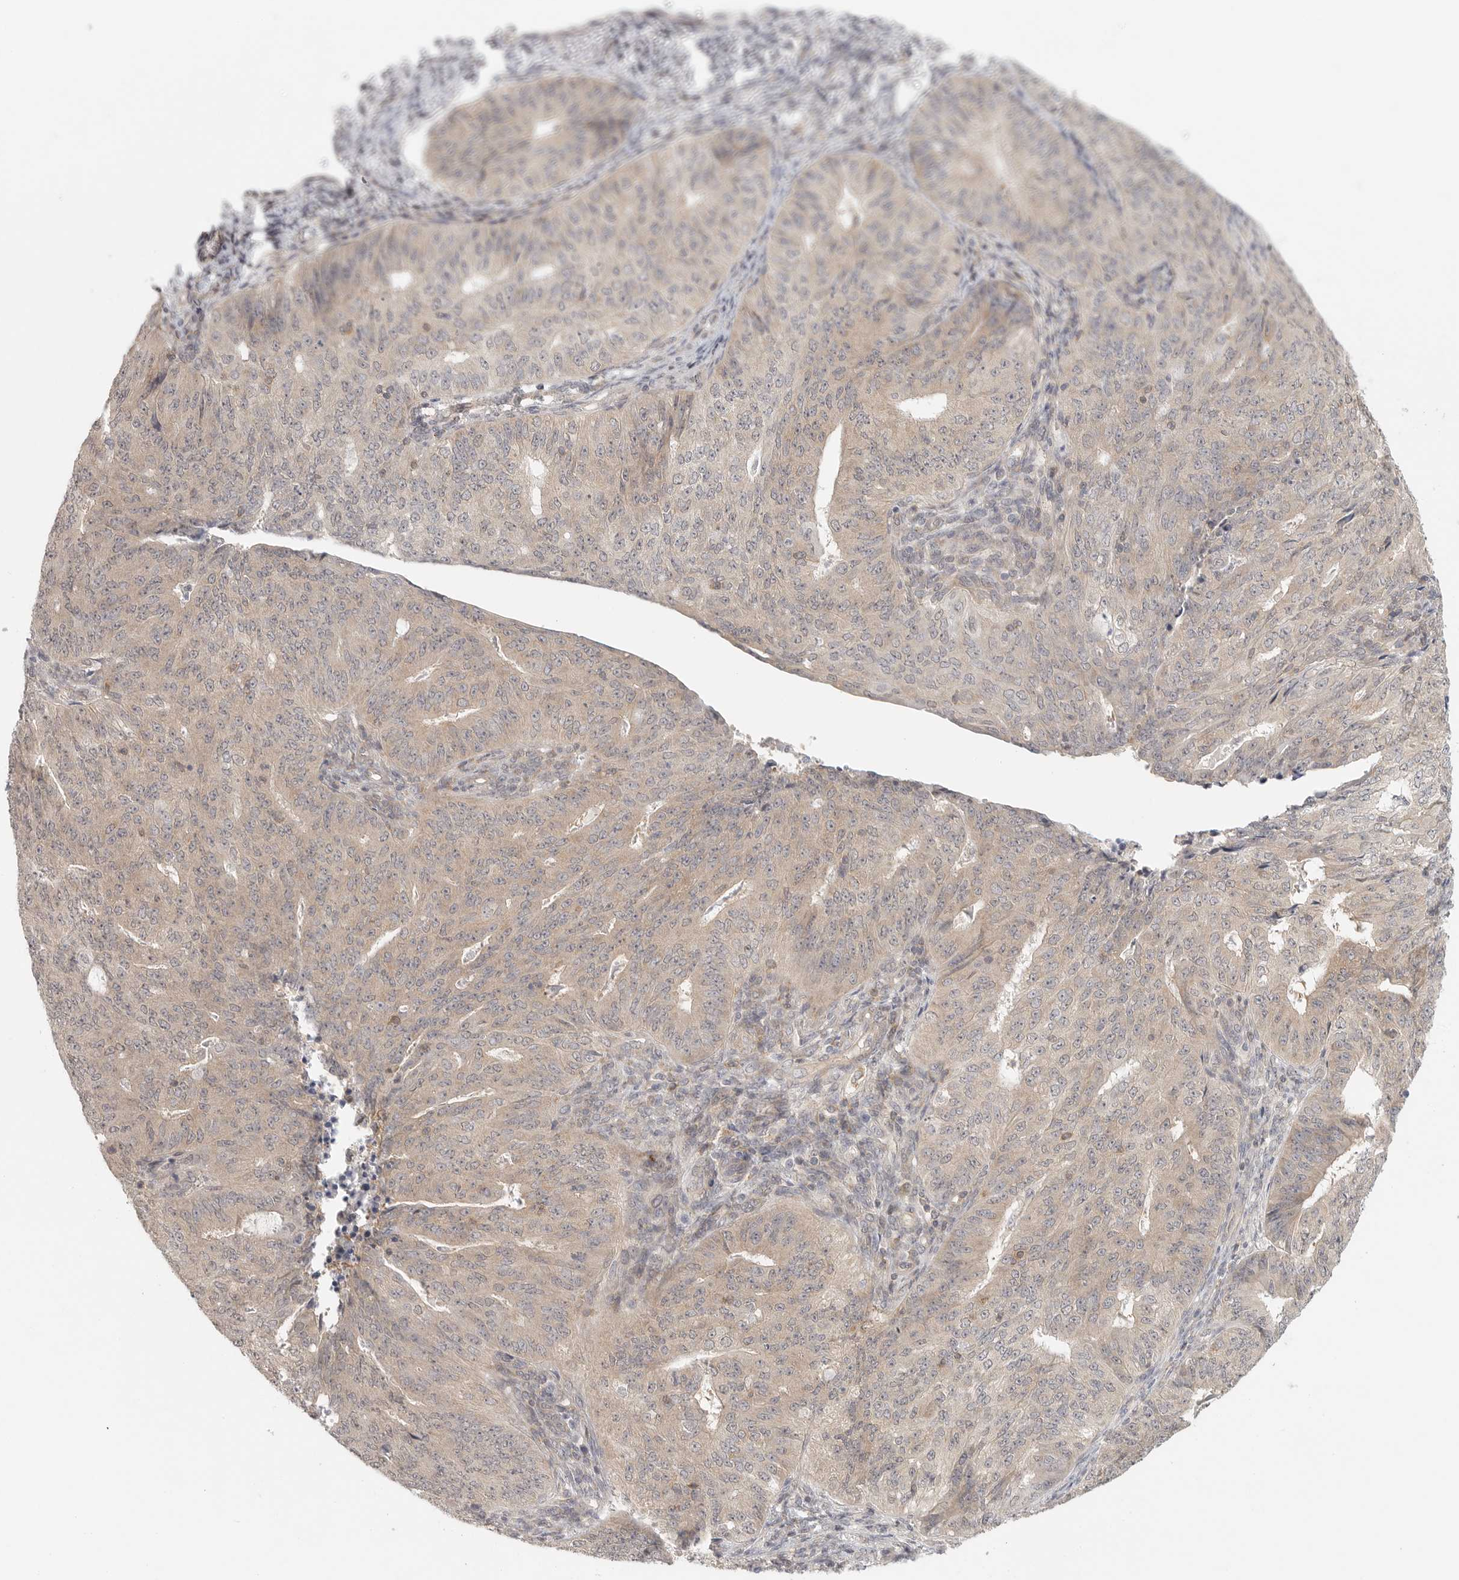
{"staining": {"intensity": "weak", "quantity": ">75%", "location": "cytoplasmic/membranous"}, "tissue": "endometrial cancer", "cell_type": "Tumor cells", "image_type": "cancer", "snomed": [{"axis": "morphology", "description": "Adenocarcinoma, NOS"}, {"axis": "topography", "description": "Endometrium"}], "caption": "Tumor cells exhibit weak cytoplasmic/membranous expression in about >75% of cells in endometrial cancer.", "gene": "HDAC6", "patient": {"sex": "female", "age": 32}}